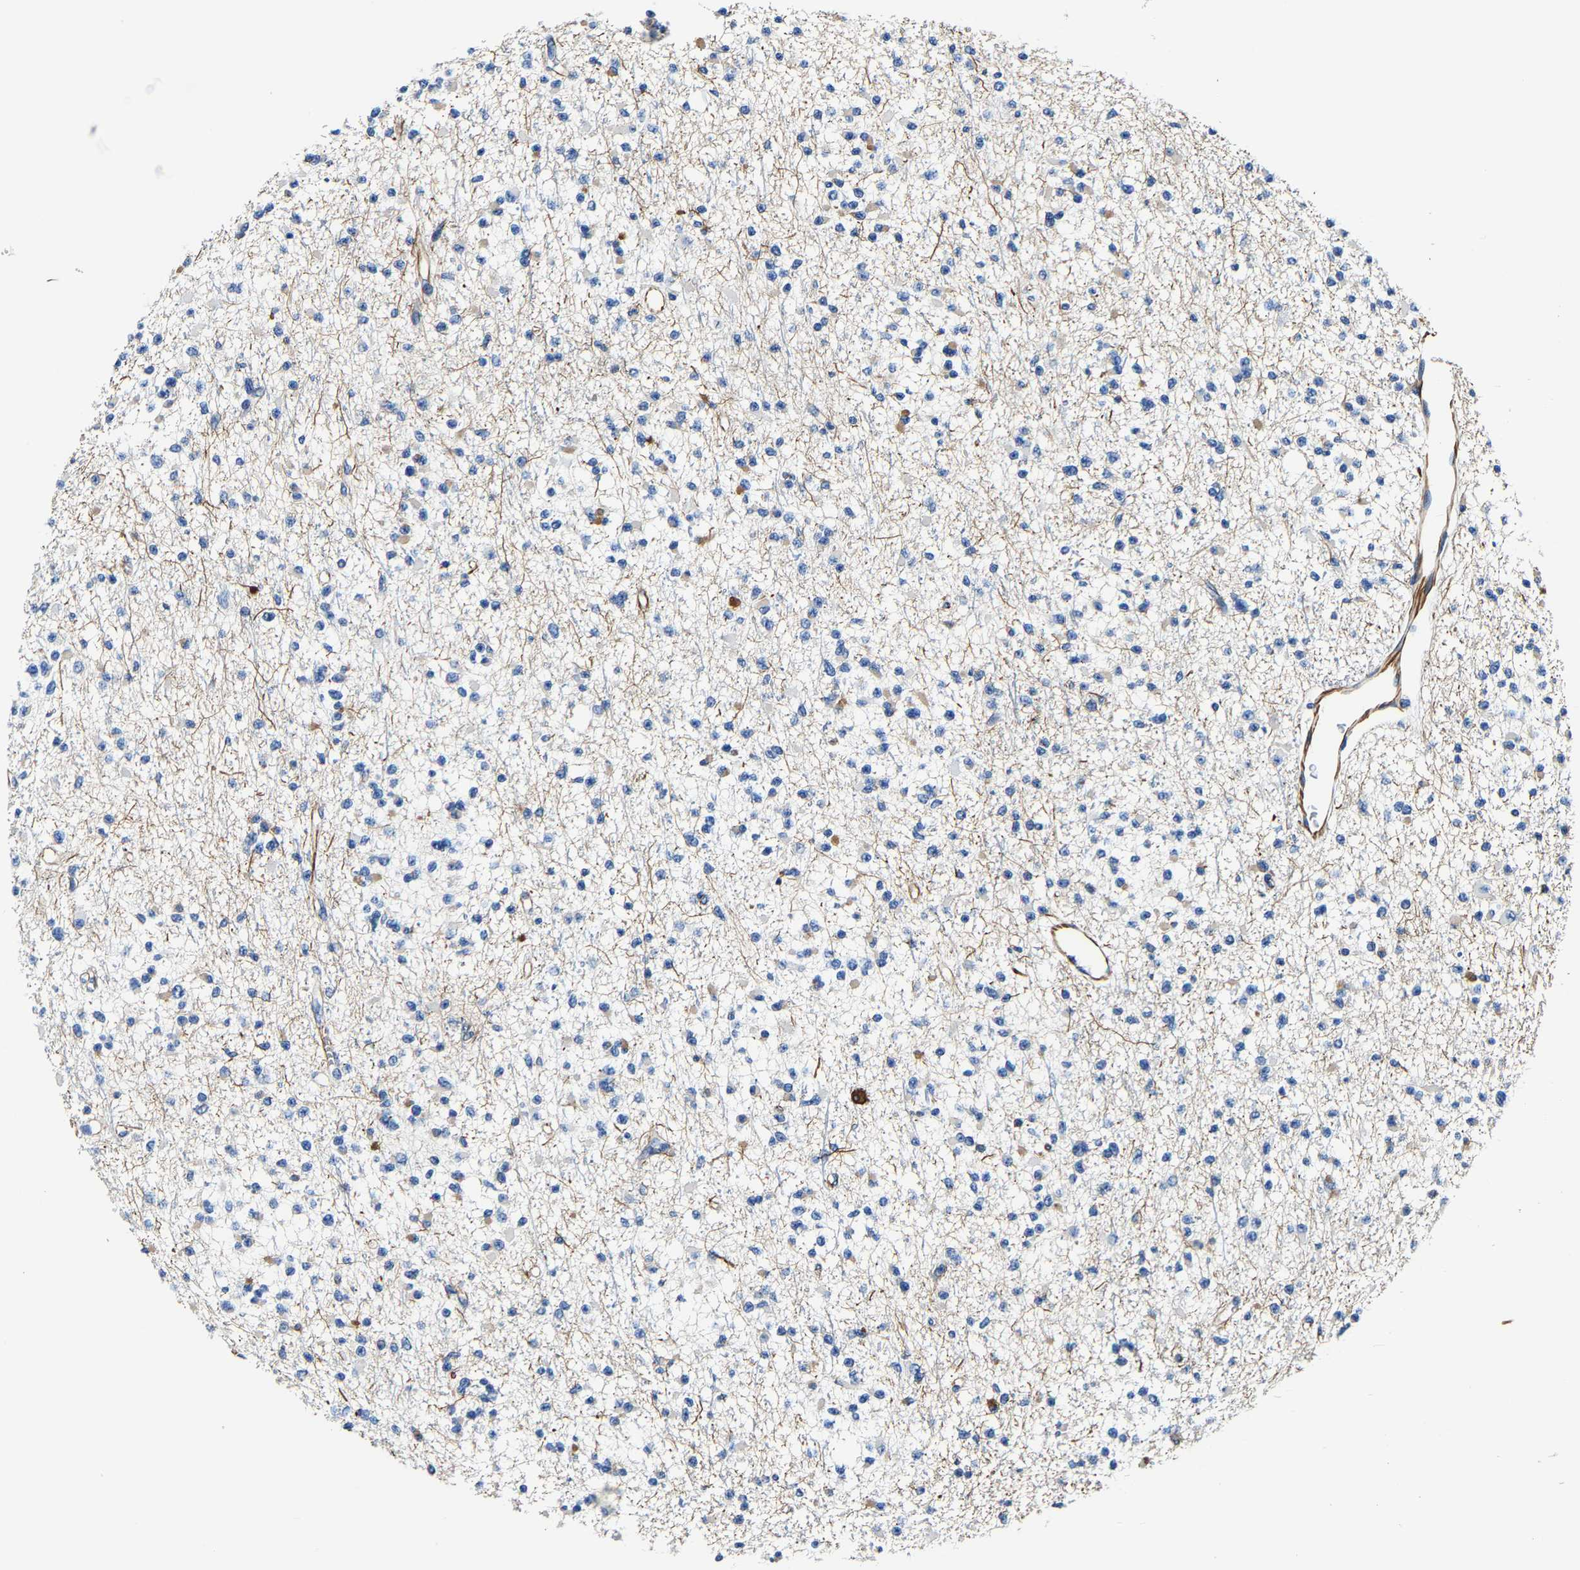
{"staining": {"intensity": "negative", "quantity": "none", "location": "none"}, "tissue": "glioma", "cell_type": "Tumor cells", "image_type": "cancer", "snomed": [{"axis": "morphology", "description": "Glioma, malignant, Low grade"}, {"axis": "topography", "description": "Brain"}], "caption": "This is an immunohistochemistry histopathology image of malignant glioma (low-grade). There is no staining in tumor cells.", "gene": "MMEL1", "patient": {"sex": "female", "age": 22}}